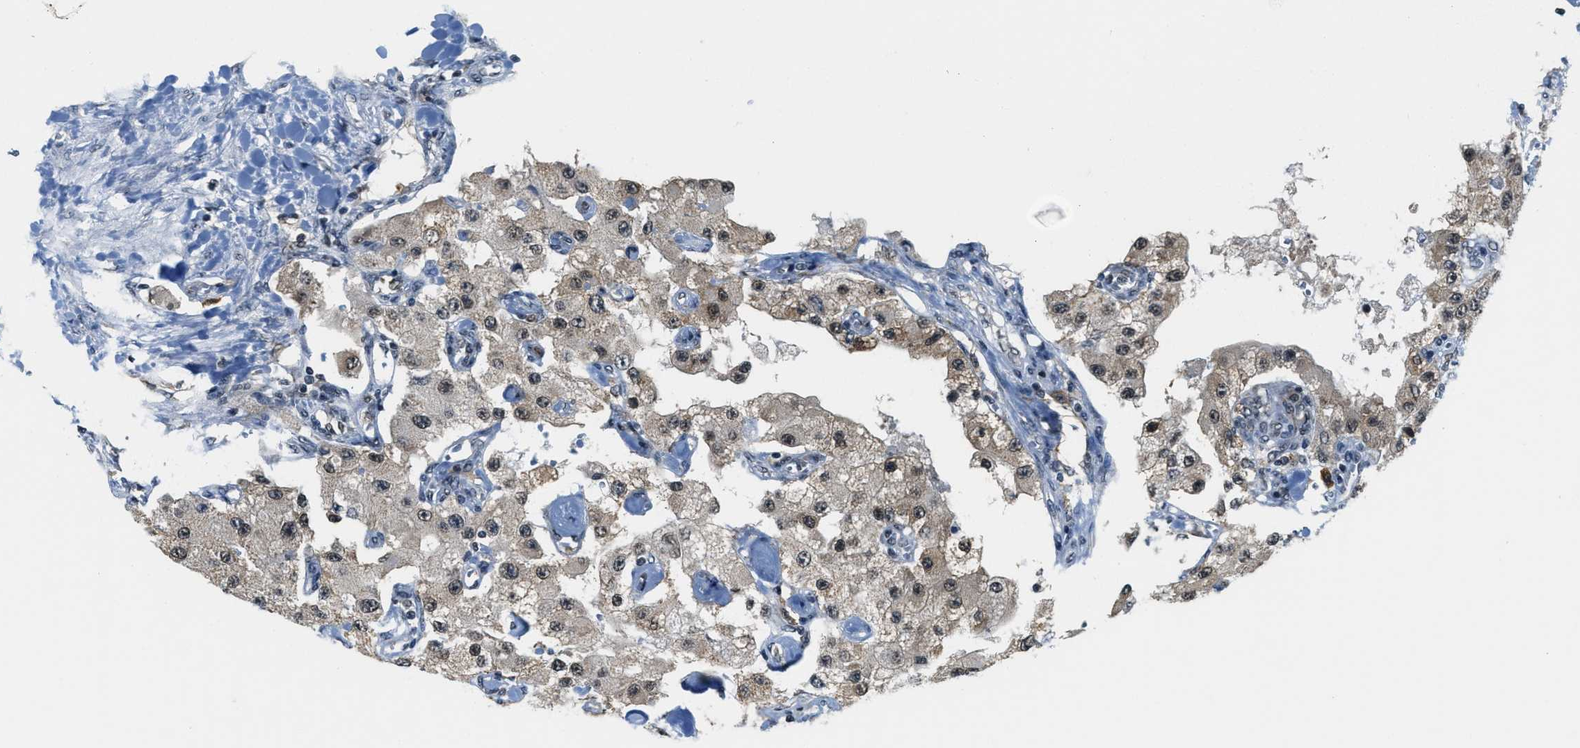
{"staining": {"intensity": "moderate", "quantity": "<25%", "location": "nuclear"}, "tissue": "carcinoid", "cell_type": "Tumor cells", "image_type": "cancer", "snomed": [{"axis": "morphology", "description": "Carcinoid, malignant, NOS"}, {"axis": "topography", "description": "Pancreas"}], "caption": "Tumor cells show moderate nuclear staining in approximately <25% of cells in carcinoid (malignant).", "gene": "RAB11FIP1", "patient": {"sex": "male", "age": 41}}